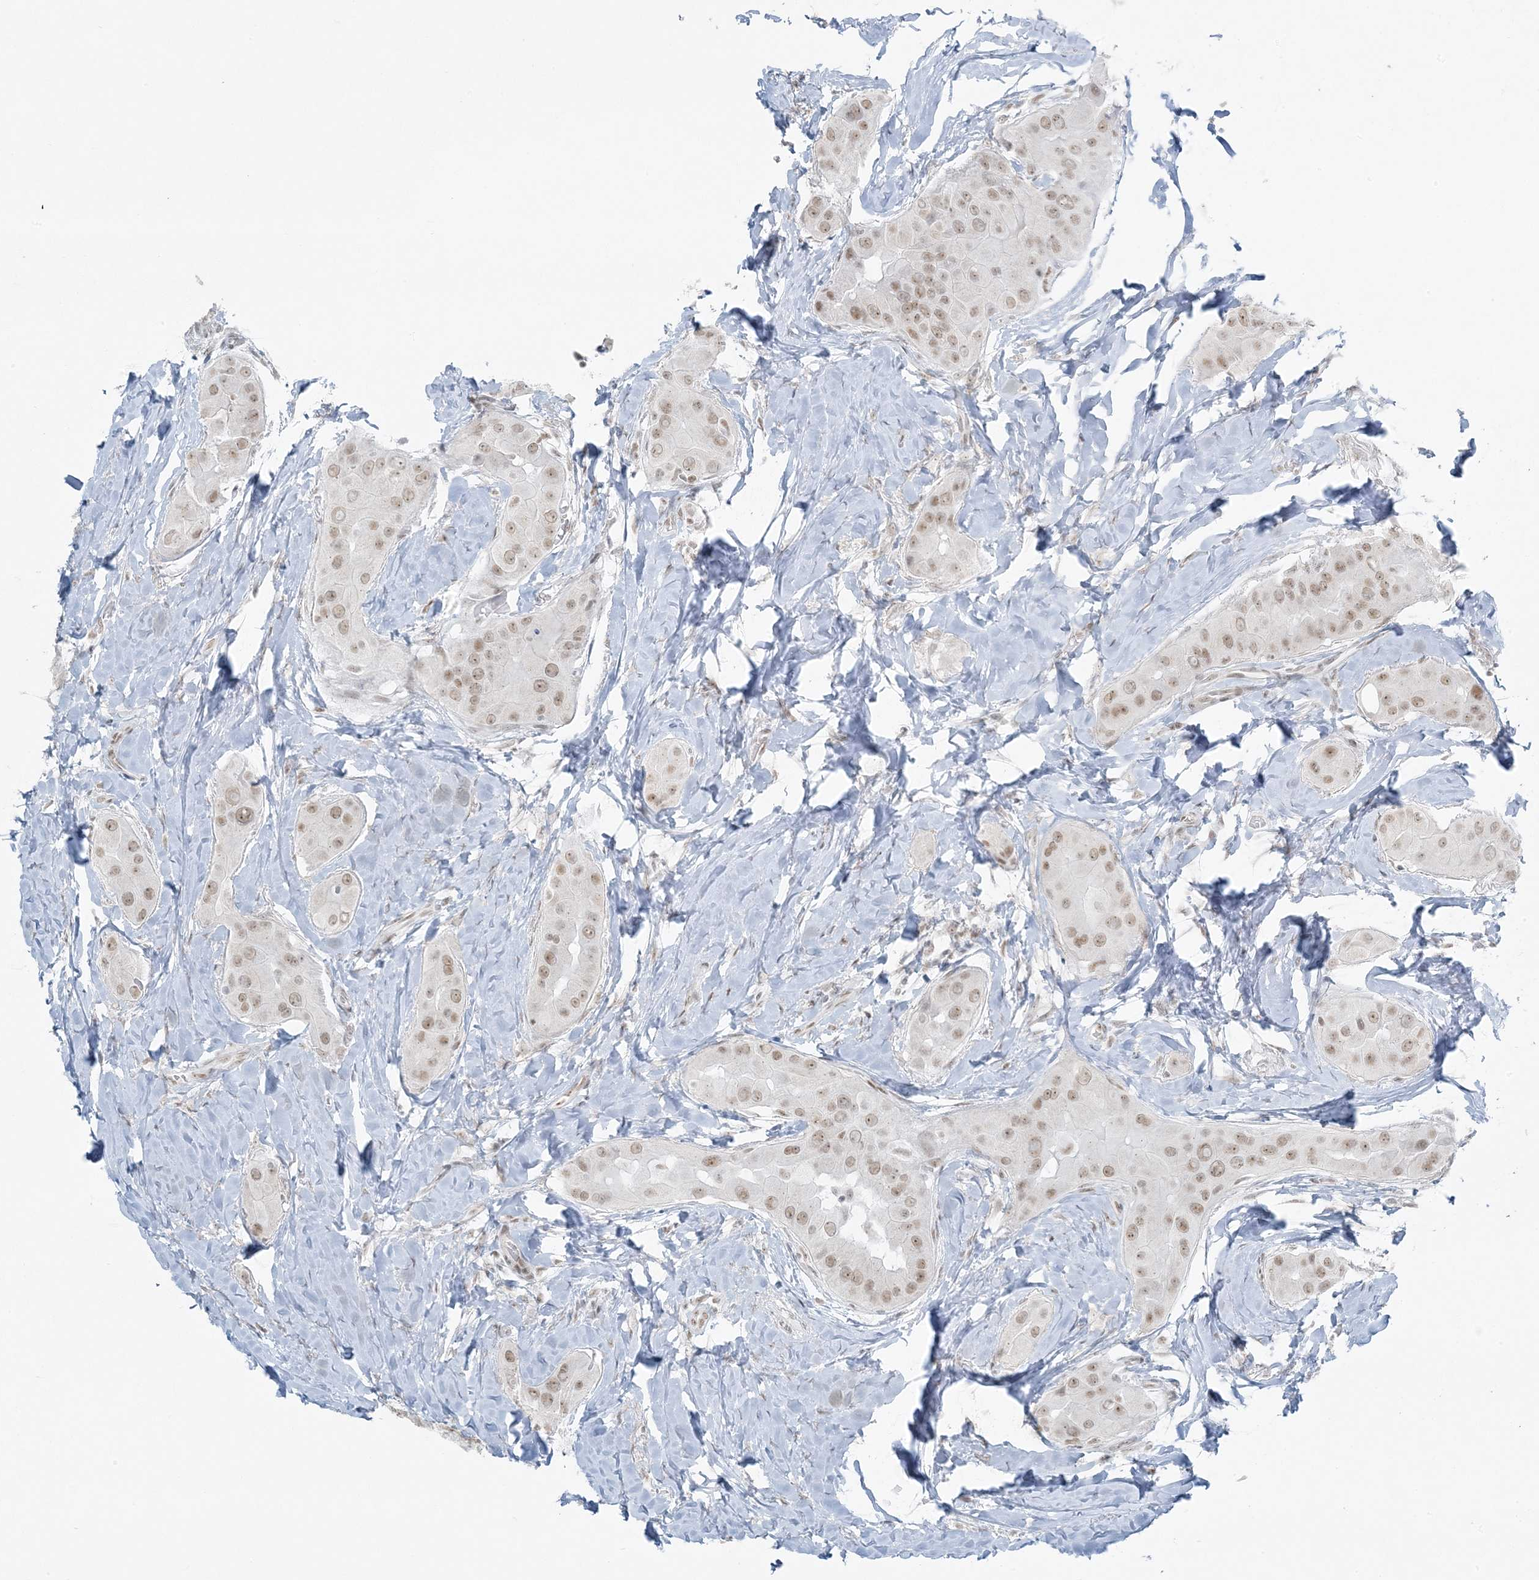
{"staining": {"intensity": "weak", "quantity": ">75%", "location": "nuclear"}, "tissue": "thyroid cancer", "cell_type": "Tumor cells", "image_type": "cancer", "snomed": [{"axis": "morphology", "description": "Papillary adenocarcinoma, NOS"}, {"axis": "topography", "description": "Thyroid gland"}], "caption": "Immunohistochemical staining of thyroid cancer reveals low levels of weak nuclear expression in approximately >75% of tumor cells.", "gene": "ZNF787", "patient": {"sex": "male", "age": 33}}